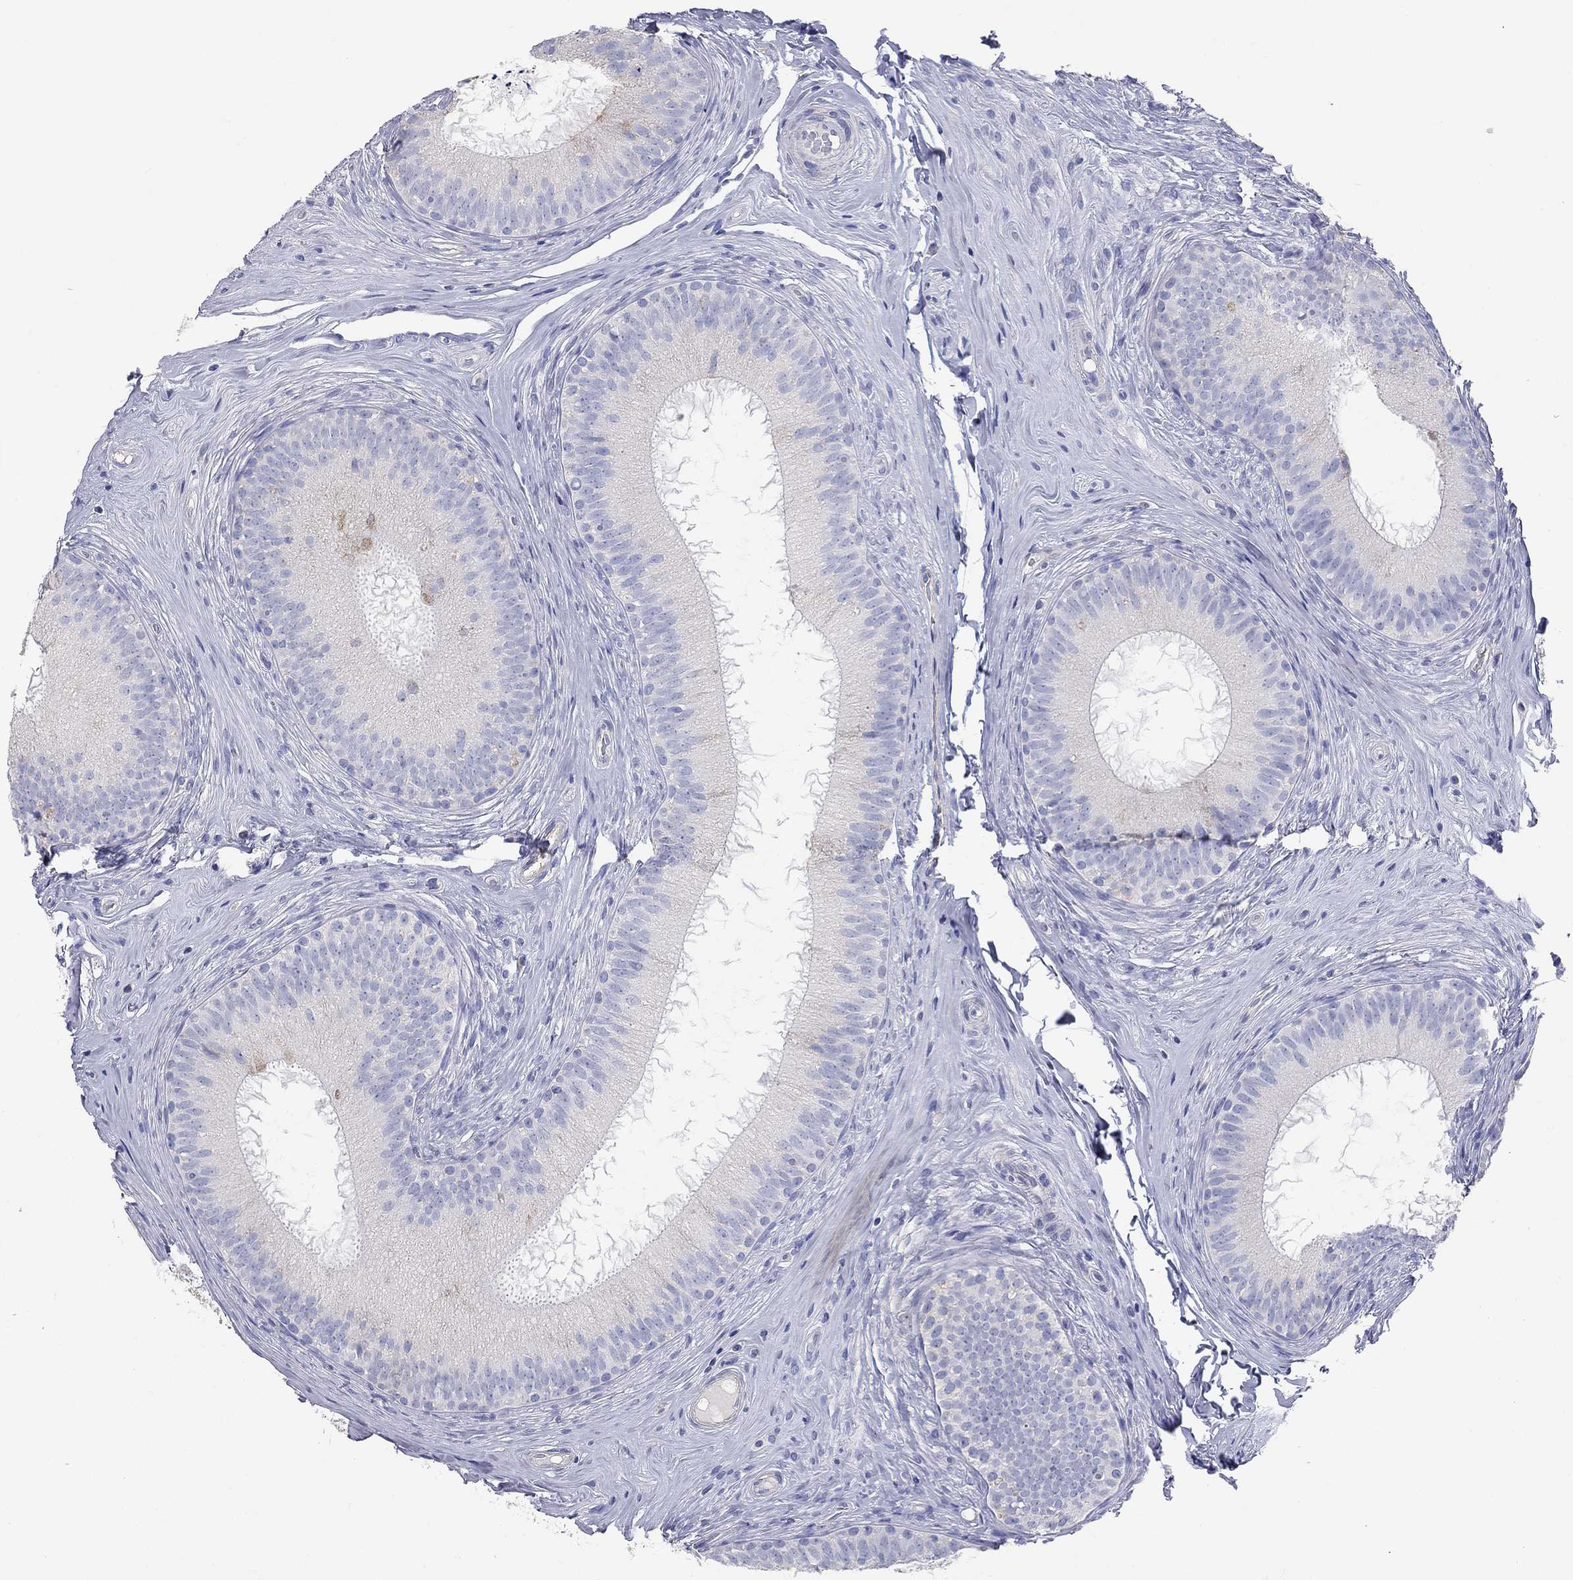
{"staining": {"intensity": "moderate", "quantity": "<25%", "location": "cytoplasmic/membranous"}, "tissue": "epididymis", "cell_type": "Glandular cells", "image_type": "normal", "snomed": [{"axis": "morphology", "description": "Normal tissue, NOS"}, {"axis": "morphology", "description": "Carcinoma, Embryonal, NOS"}, {"axis": "topography", "description": "Testis"}, {"axis": "topography", "description": "Epididymis"}], "caption": "Glandular cells show low levels of moderate cytoplasmic/membranous expression in about <25% of cells in normal human epididymis.", "gene": "RCAN1", "patient": {"sex": "male", "age": 24}}